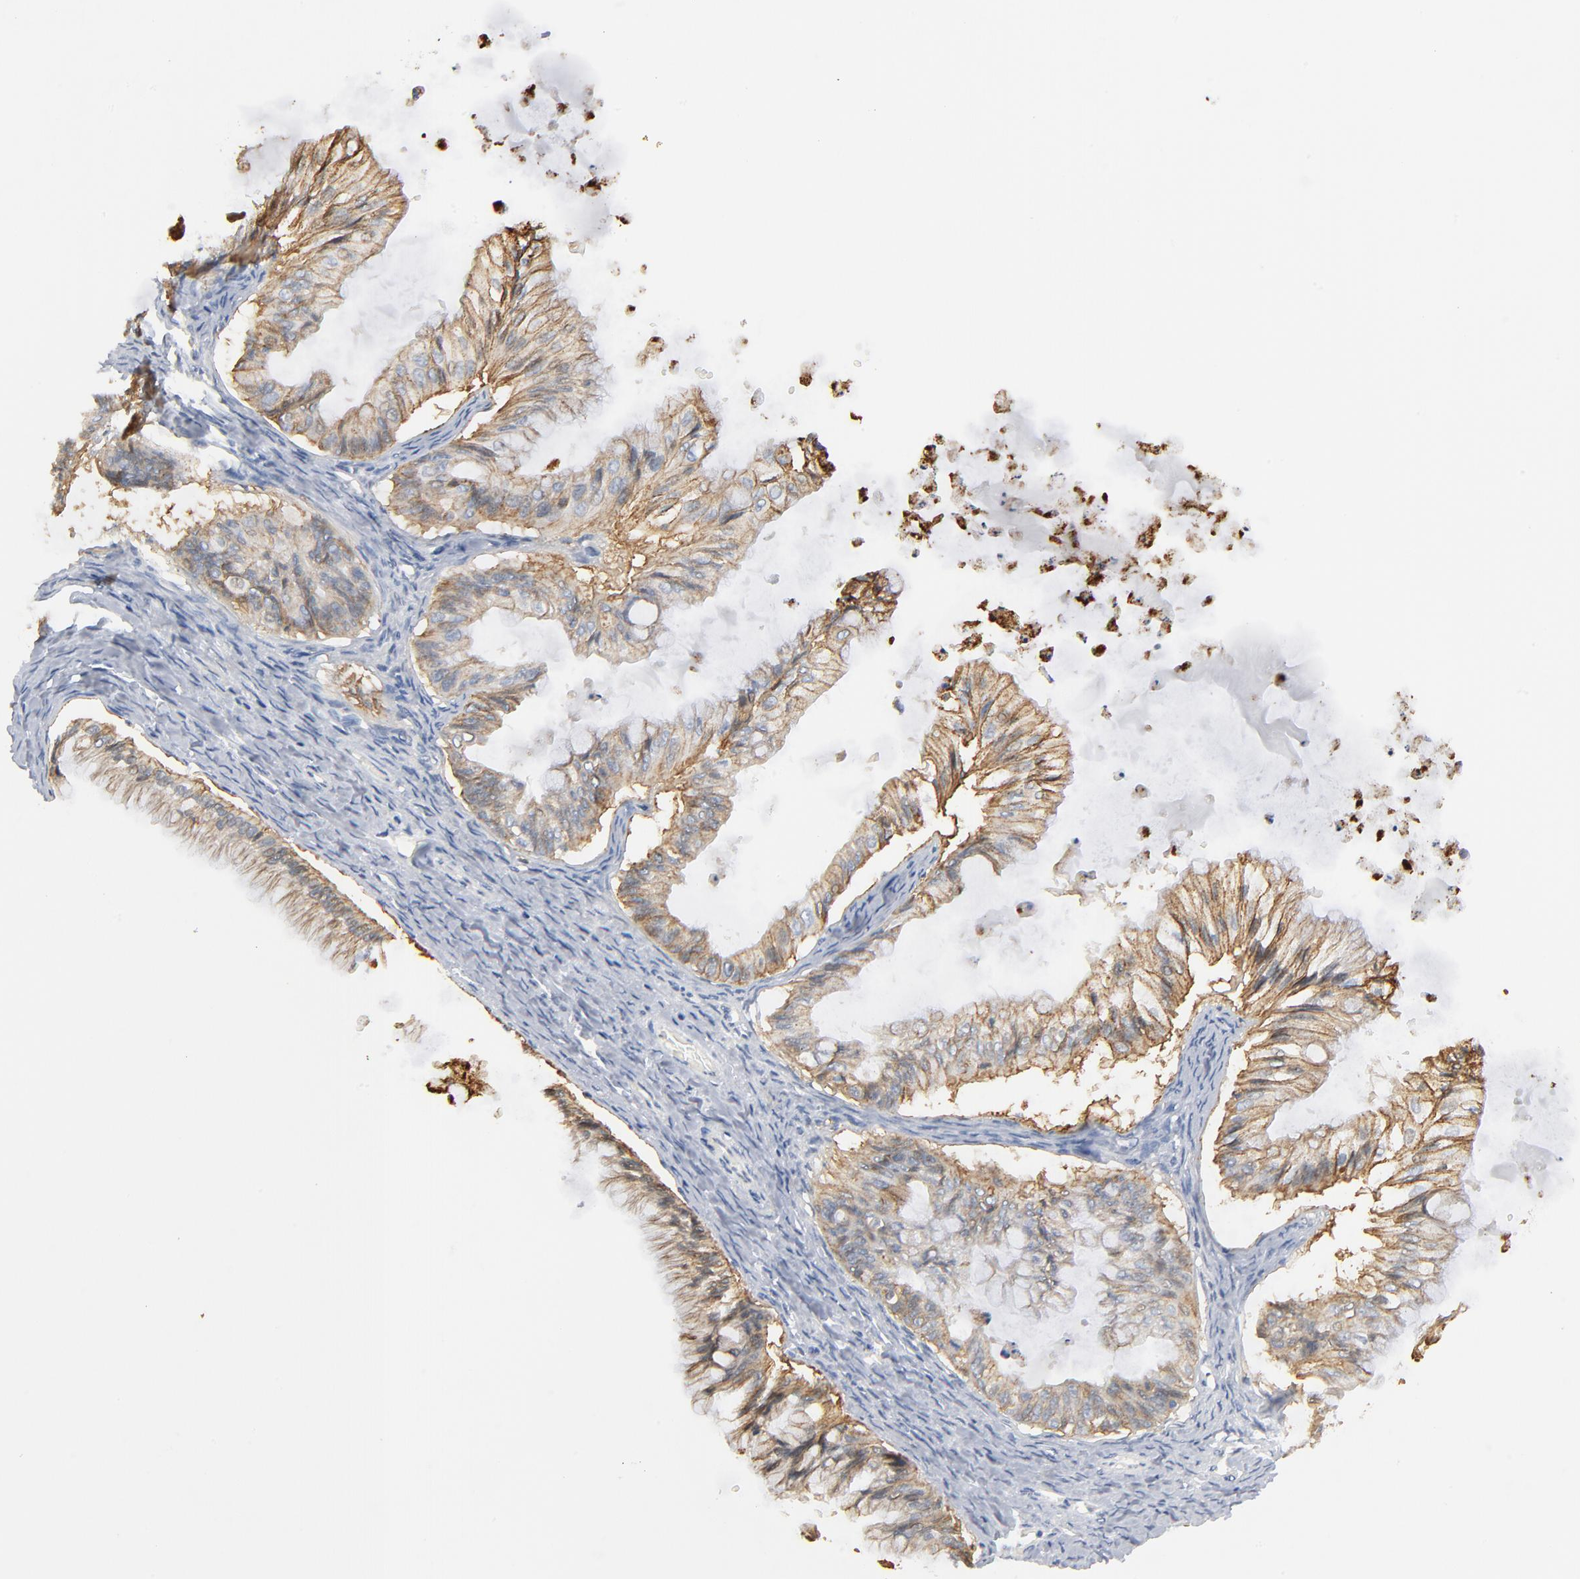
{"staining": {"intensity": "weak", "quantity": ">75%", "location": "cytoplasmic/membranous"}, "tissue": "ovarian cancer", "cell_type": "Tumor cells", "image_type": "cancer", "snomed": [{"axis": "morphology", "description": "Cystadenocarcinoma, mucinous, NOS"}, {"axis": "topography", "description": "Ovary"}], "caption": "Mucinous cystadenocarcinoma (ovarian) was stained to show a protein in brown. There is low levels of weak cytoplasmic/membranous positivity in approximately >75% of tumor cells.", "gene": "EPCAM", "patient": {"sex": "female", "age": 57}}